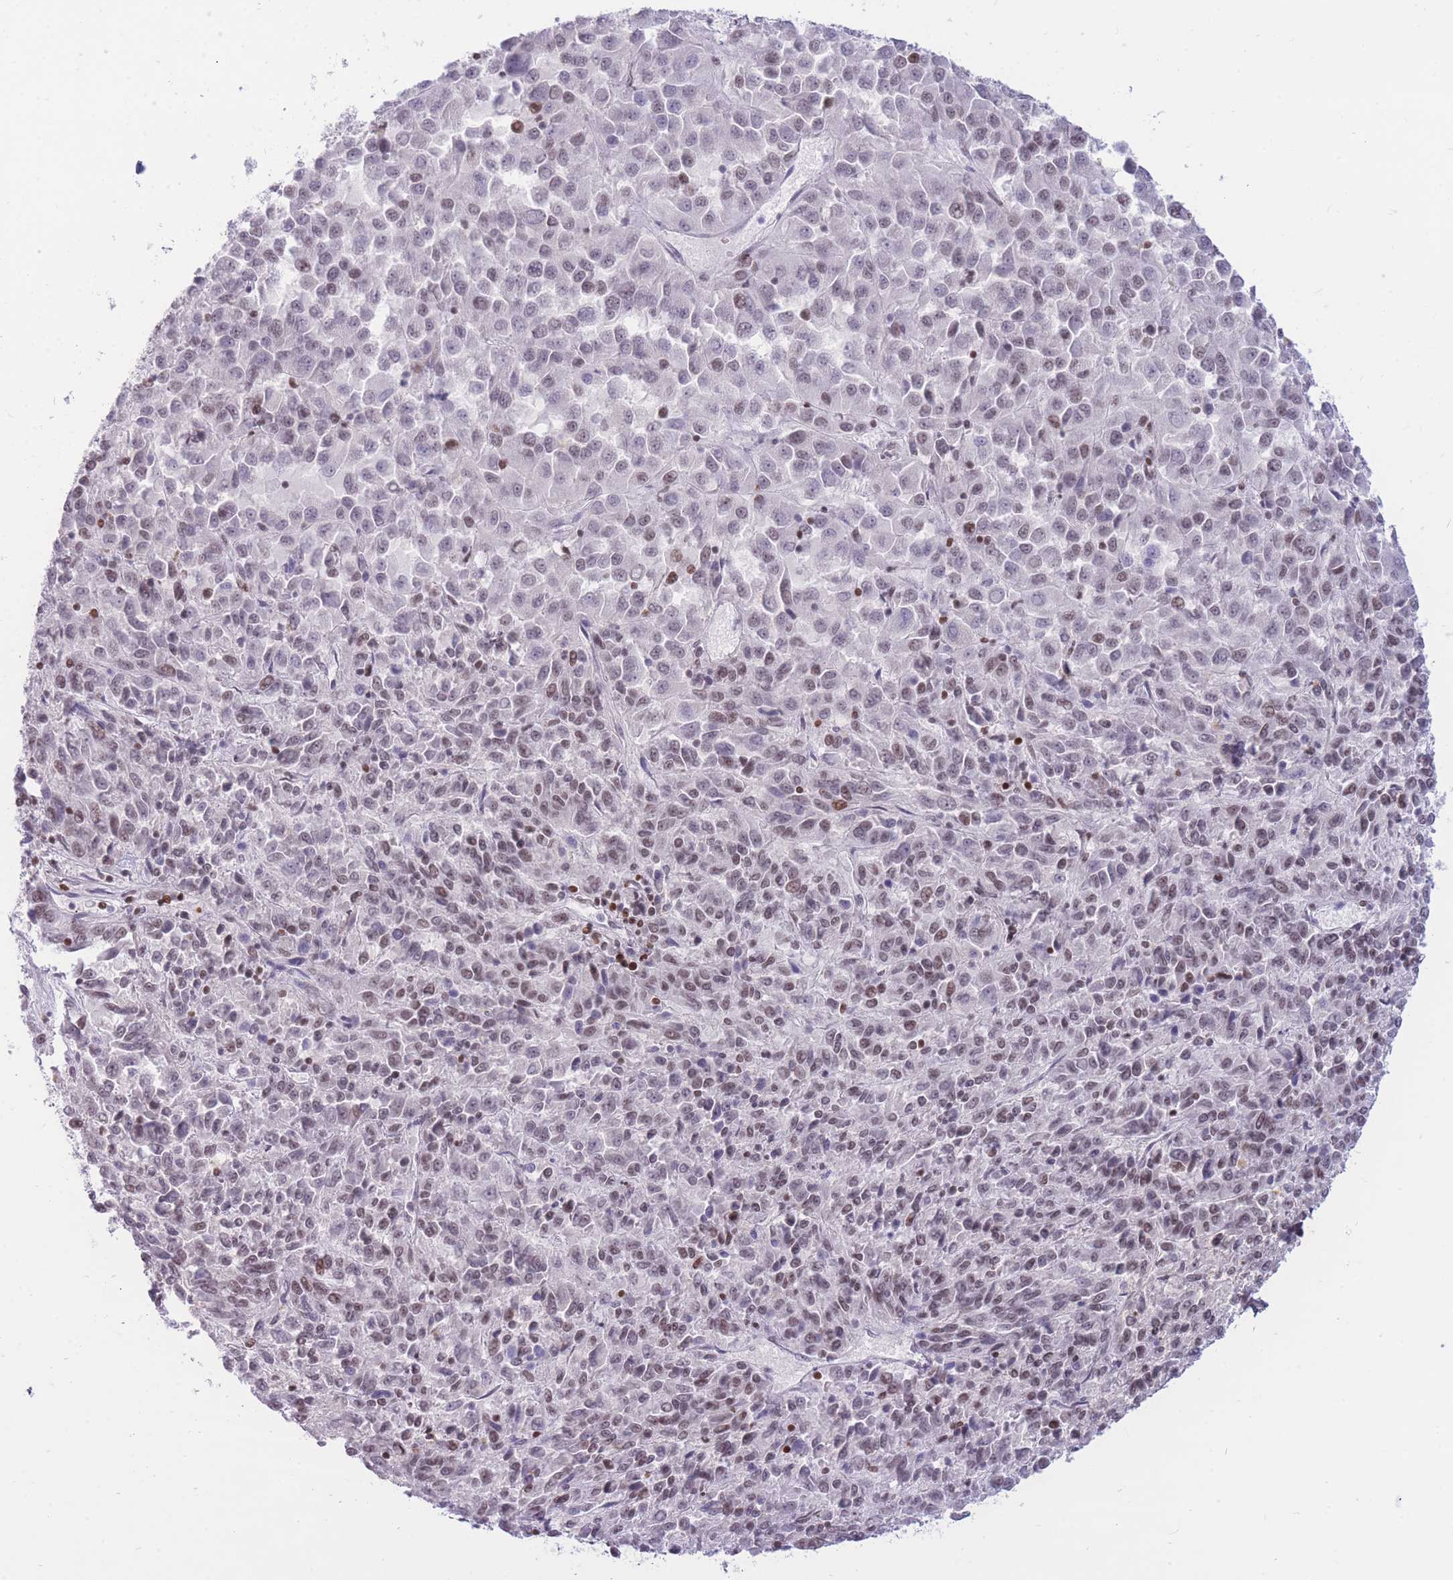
{"staining": {"intensity": "weak", "quantity": ">75%", "location": "nuclear"}, "tissue": "melanoma", "cell_type": "Tumor cells", "image_type": "cancer", "snomed": [{"axis": "morphology", "description": "Malignant melanoma, Metastatic site"}, {"axis": "topography", "description": "Lung"}], "caption": "Immunohistochemical staining of melanoma shows weak nuclear protein staining in about >75% of tumor cells.", "gene": "HMGN1", "patient": {"sex": "male", "age": 64}}